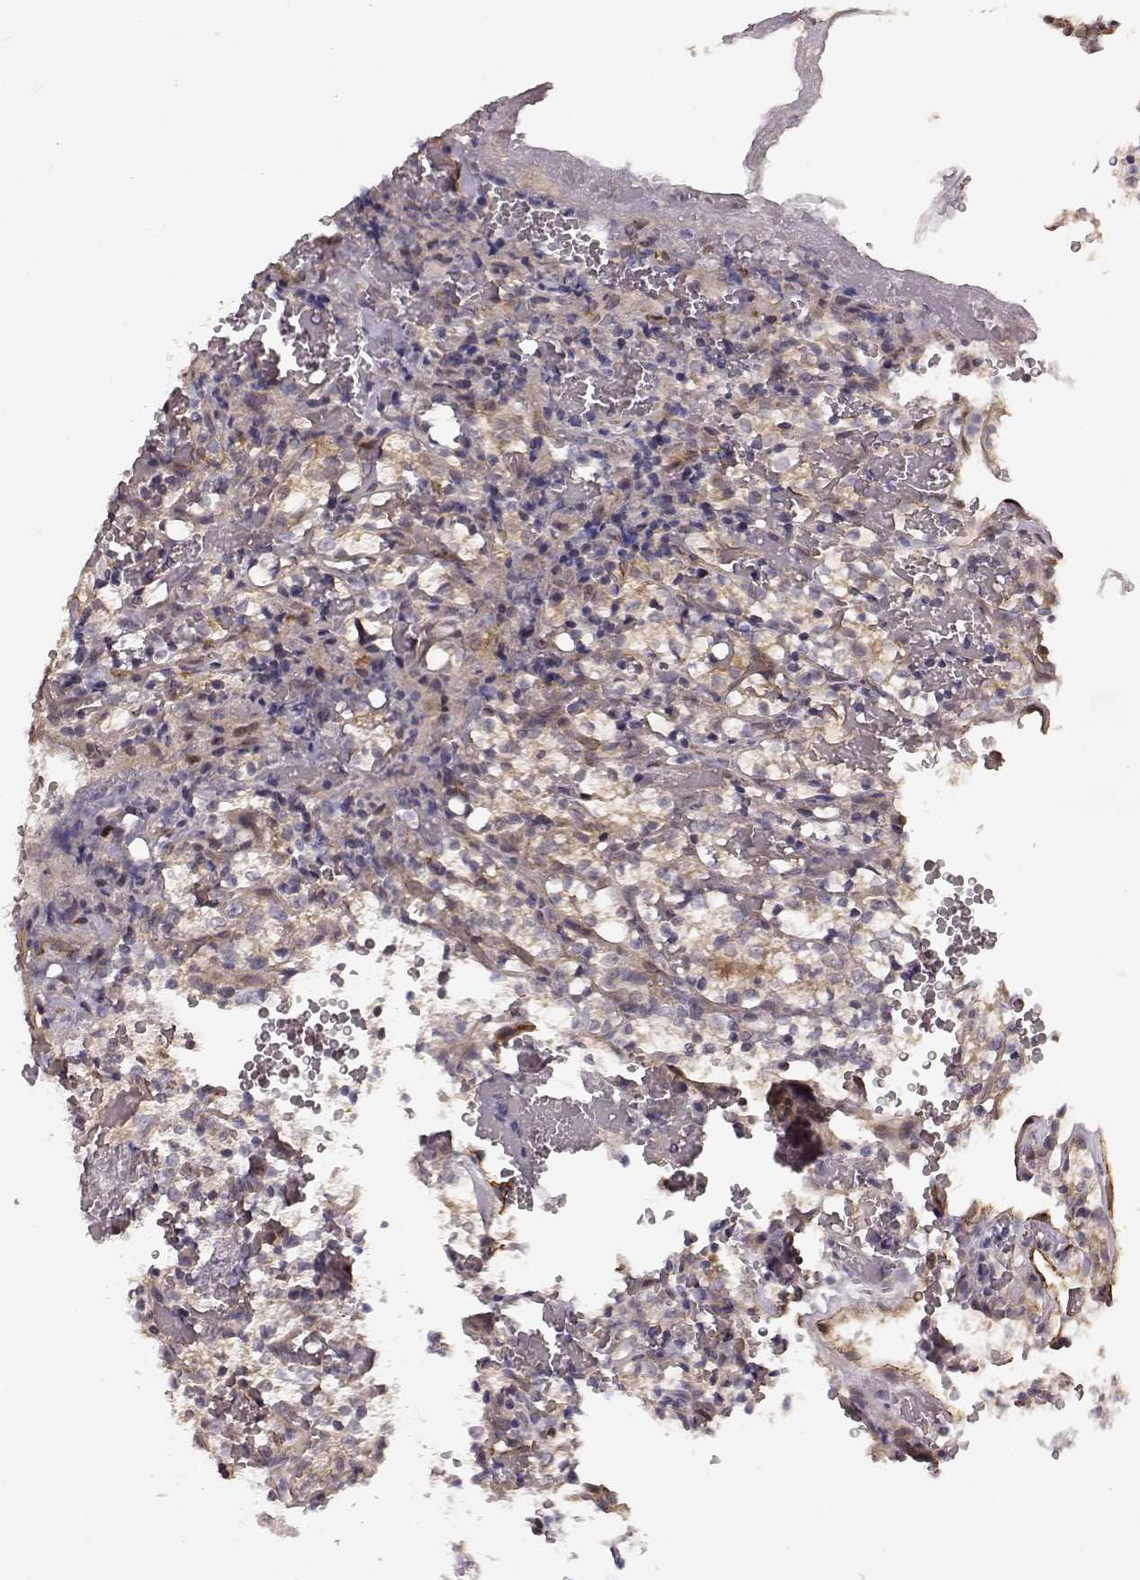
{"staining": {"intensity": "weak", "quantity": "<25%", "location": "cytoplasmic/membranous"}, "tissue": "renal cancer", "cell_type": "Tumor cells", "image_type": "cancer", "snomed": [{"axis": "morphology", "description": "Adenocarcinoma, NOS"}, {"axis": "topography", "description": "Kidney"}], "caption": "Tumor cells show no significant expression in renal cancer.", "gene": "BACH2", "patient": {"sex": "female", "age": 69}}